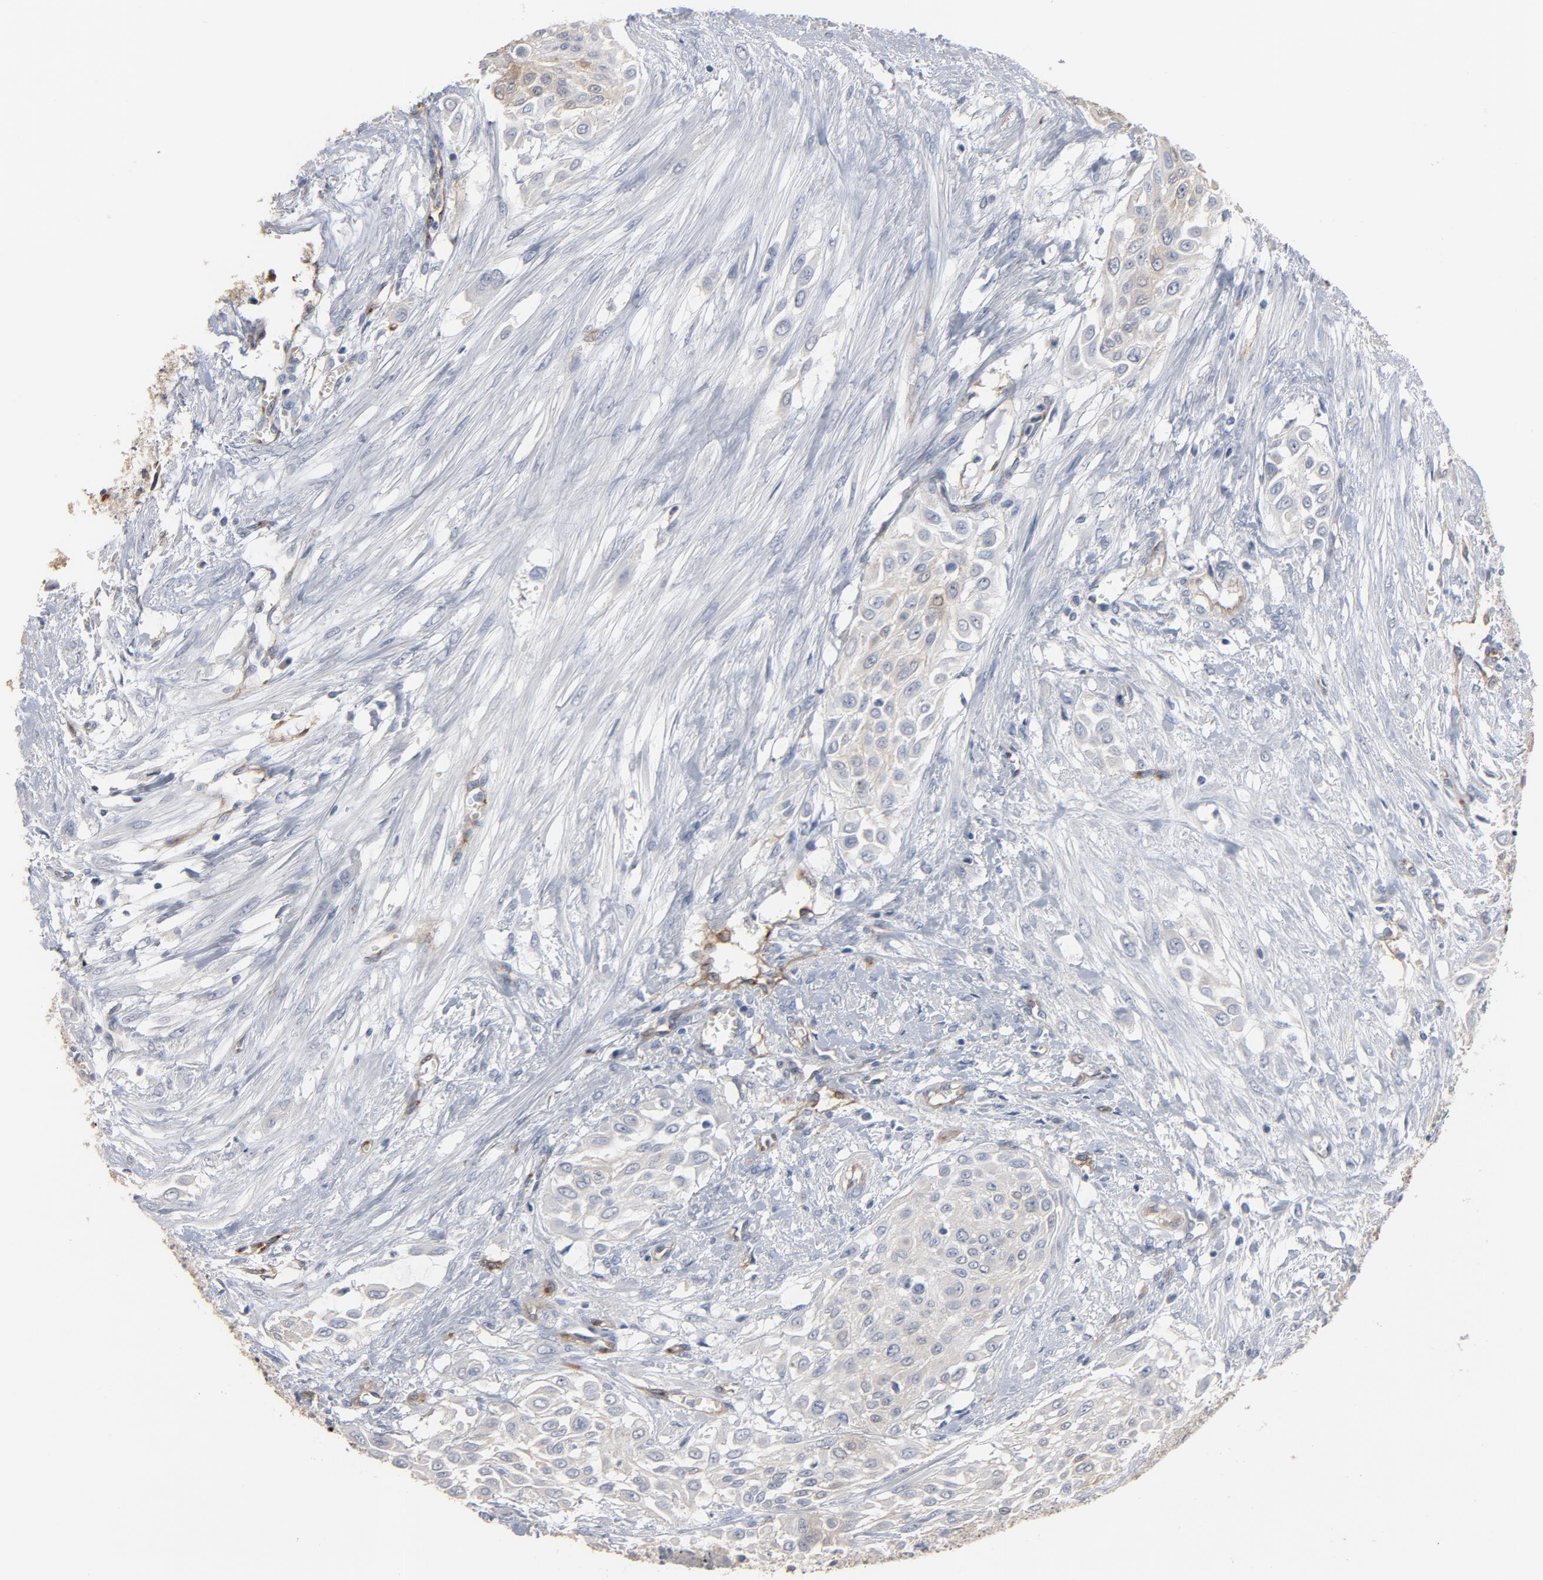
{"staining": {"intensity": "weak", "quantity": "<25%", "location": "cytoplasmic/membranous"}, "tissue": "urothelial cancer", "cell_type": "Tumor cells", "image_type": "cancer", "snomed": [{"axis": "morphology", "description": "Urothelial carcinoma, High grade"}, {"axis": "topography", "description": "Urinary bladder"}], "caption": "IHC image of neoplastic tissue: urothelial carcinoma (high-grade) stained with DAB (3,3'-diaminobenzidine) displays no significant protein staining in tumor cells.", "gene": "KDR", "patient": {"sex": "male", "age": 57}}